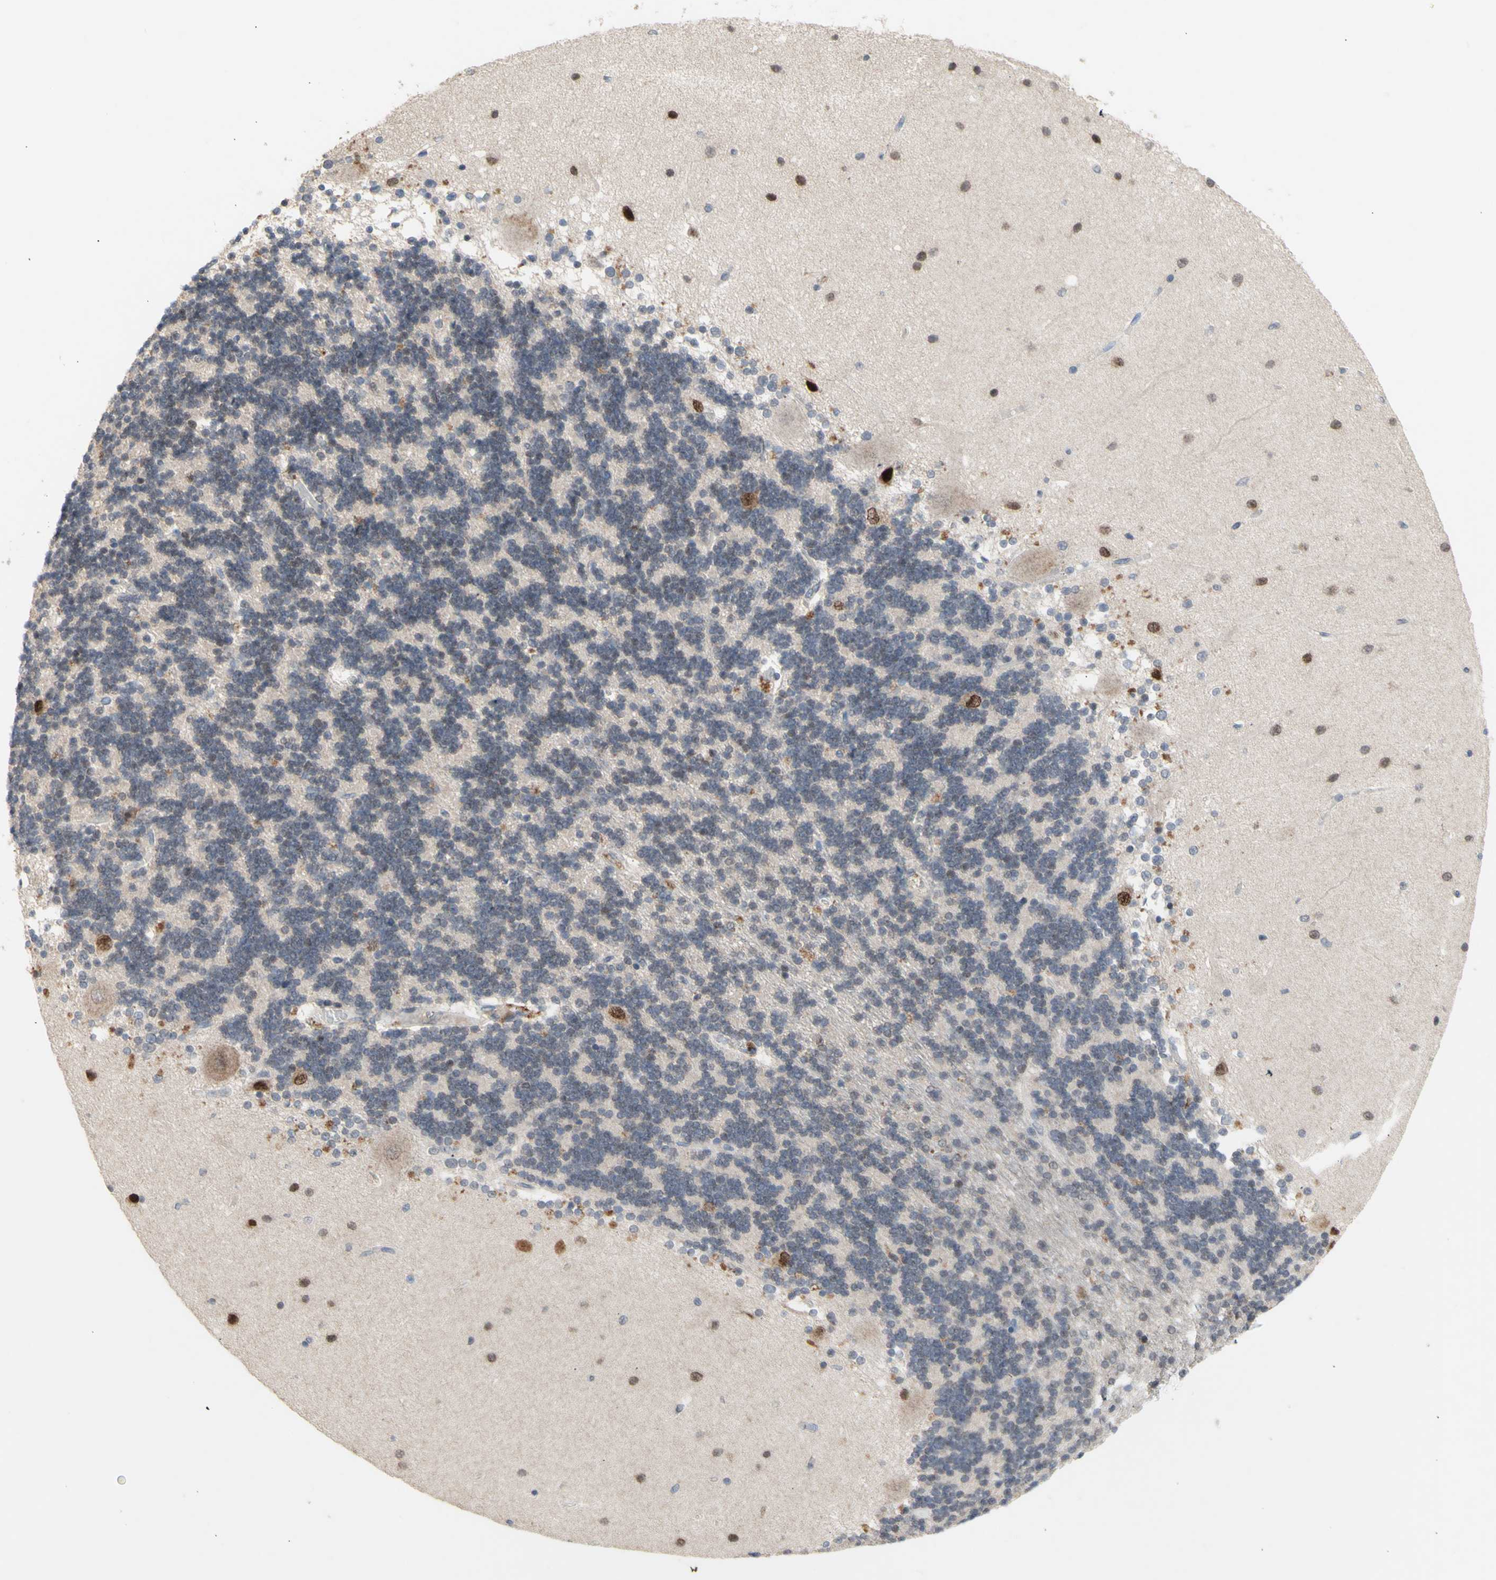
{"staining": {"intensity": "negative", "quantity": "none", "location": "none"}, "tissue": "cerebellum", "cell_type": "Cells in granular layer", "image_type": "normal", "snomed": [{"axis": "morphology", "description": "Normal tissue, NOS"}, {"axis": "topography", "description": "Cerebellum"}], "caption": "Immunohistochemistry photomicrograph of benign cerebellum: cerebellum stained with DAB shows no significant protein expression in cells in granular layer.", "gene": "NLRP1", "patient": {"sex": "female", "age": 54}}